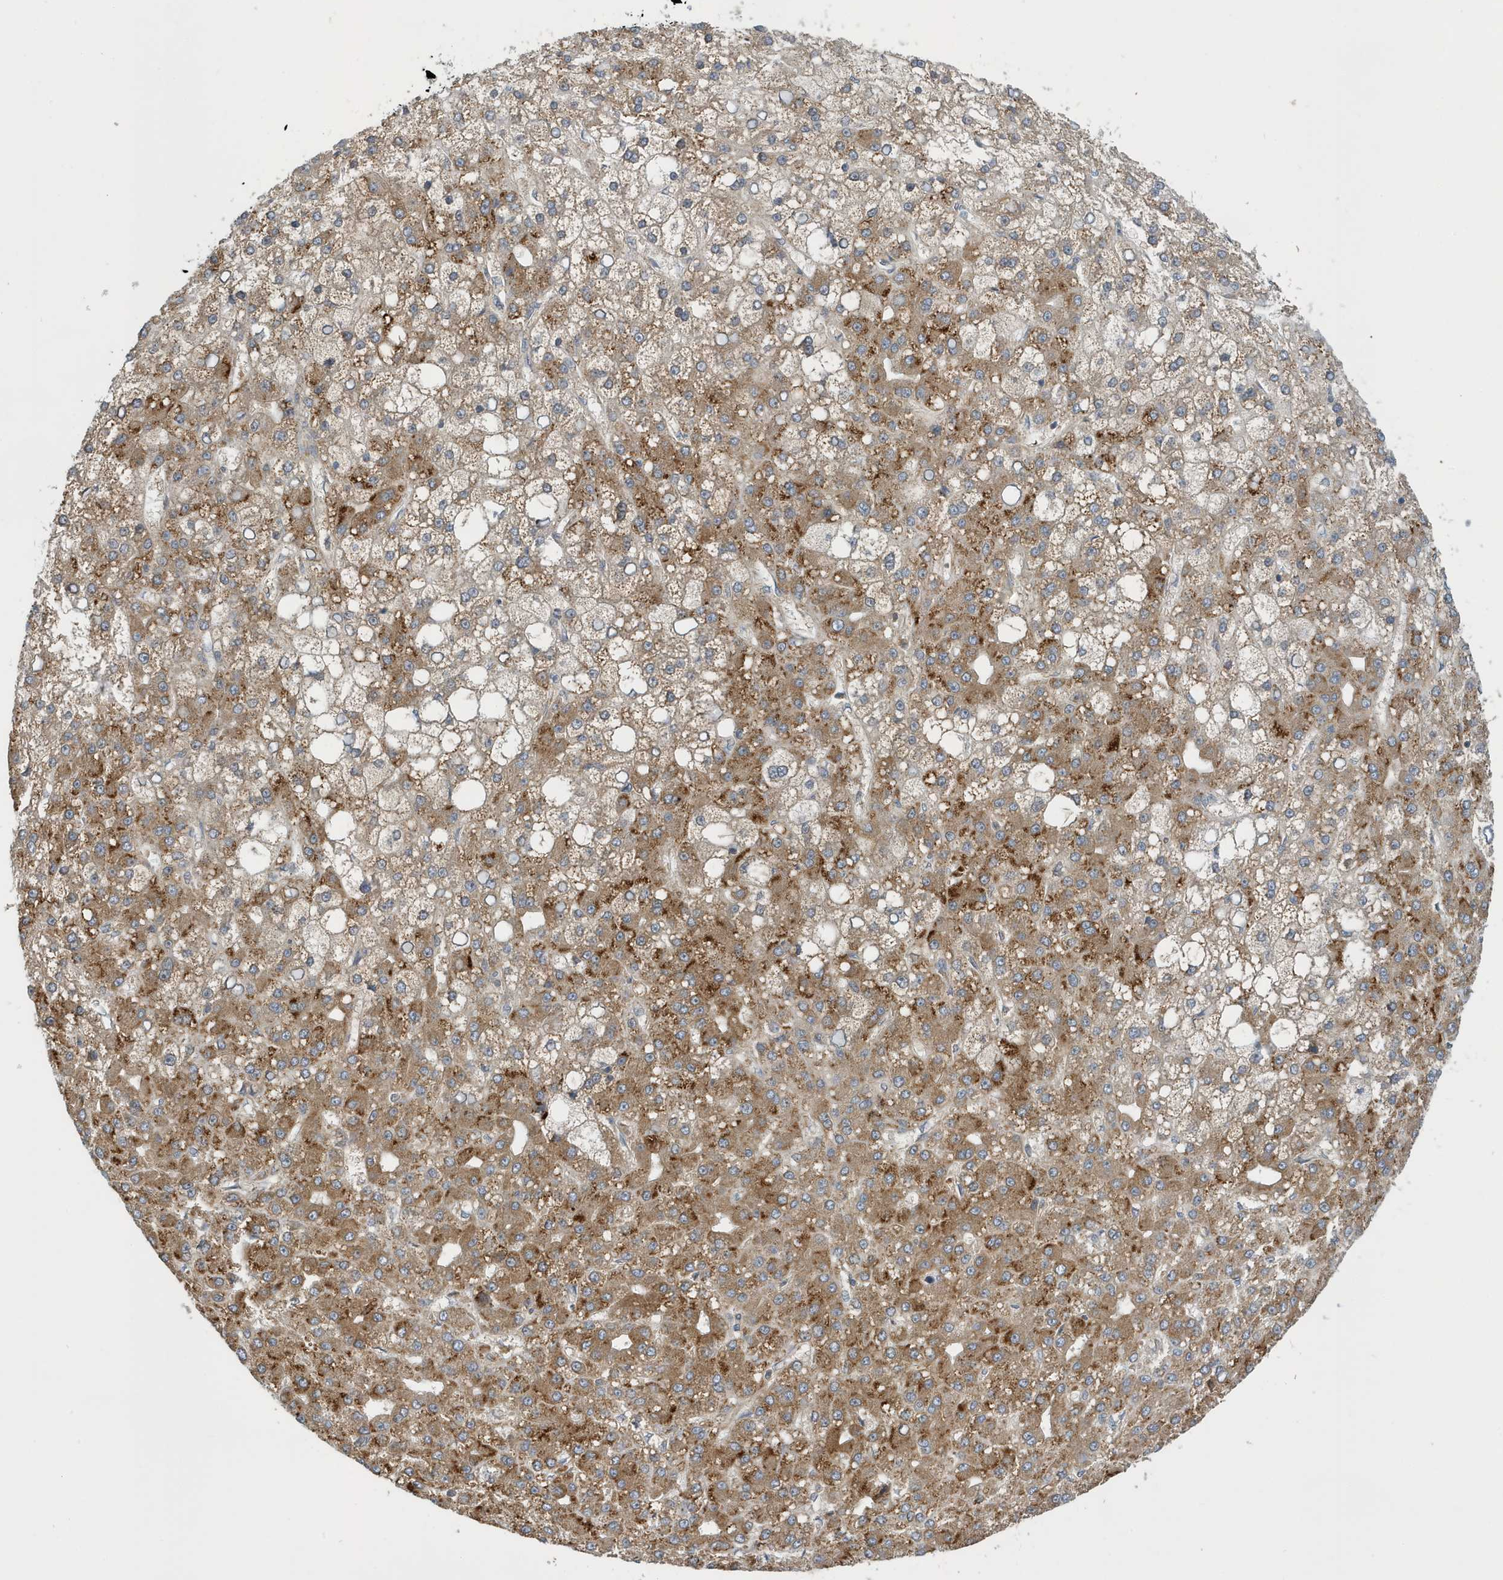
{"staining": {"intensity": "moderate", "quantity": "25%-75%", "location": "cytoplasmic/membranous"}, "tissue": "liver cancer", "cell_type": "Tumor cells", "image_type": "cancer", "snomed": [{"axis": "morphology", "description": "Carcinoma, Hepatocellular, NOS"}, {"axis": "topography", "description": "Liver"}], "caption": "Immunohistochemical staining of human liver cancer demonstrates medium levels of moderate cytoplasmic/membranous staining in approximately 25%-75% of tumor cells. Ihc stains the protein of interest in brown and the nuclei are stained blue.", "gene": "NSUN3", "patient": {"sex": "male", "age": 67}}